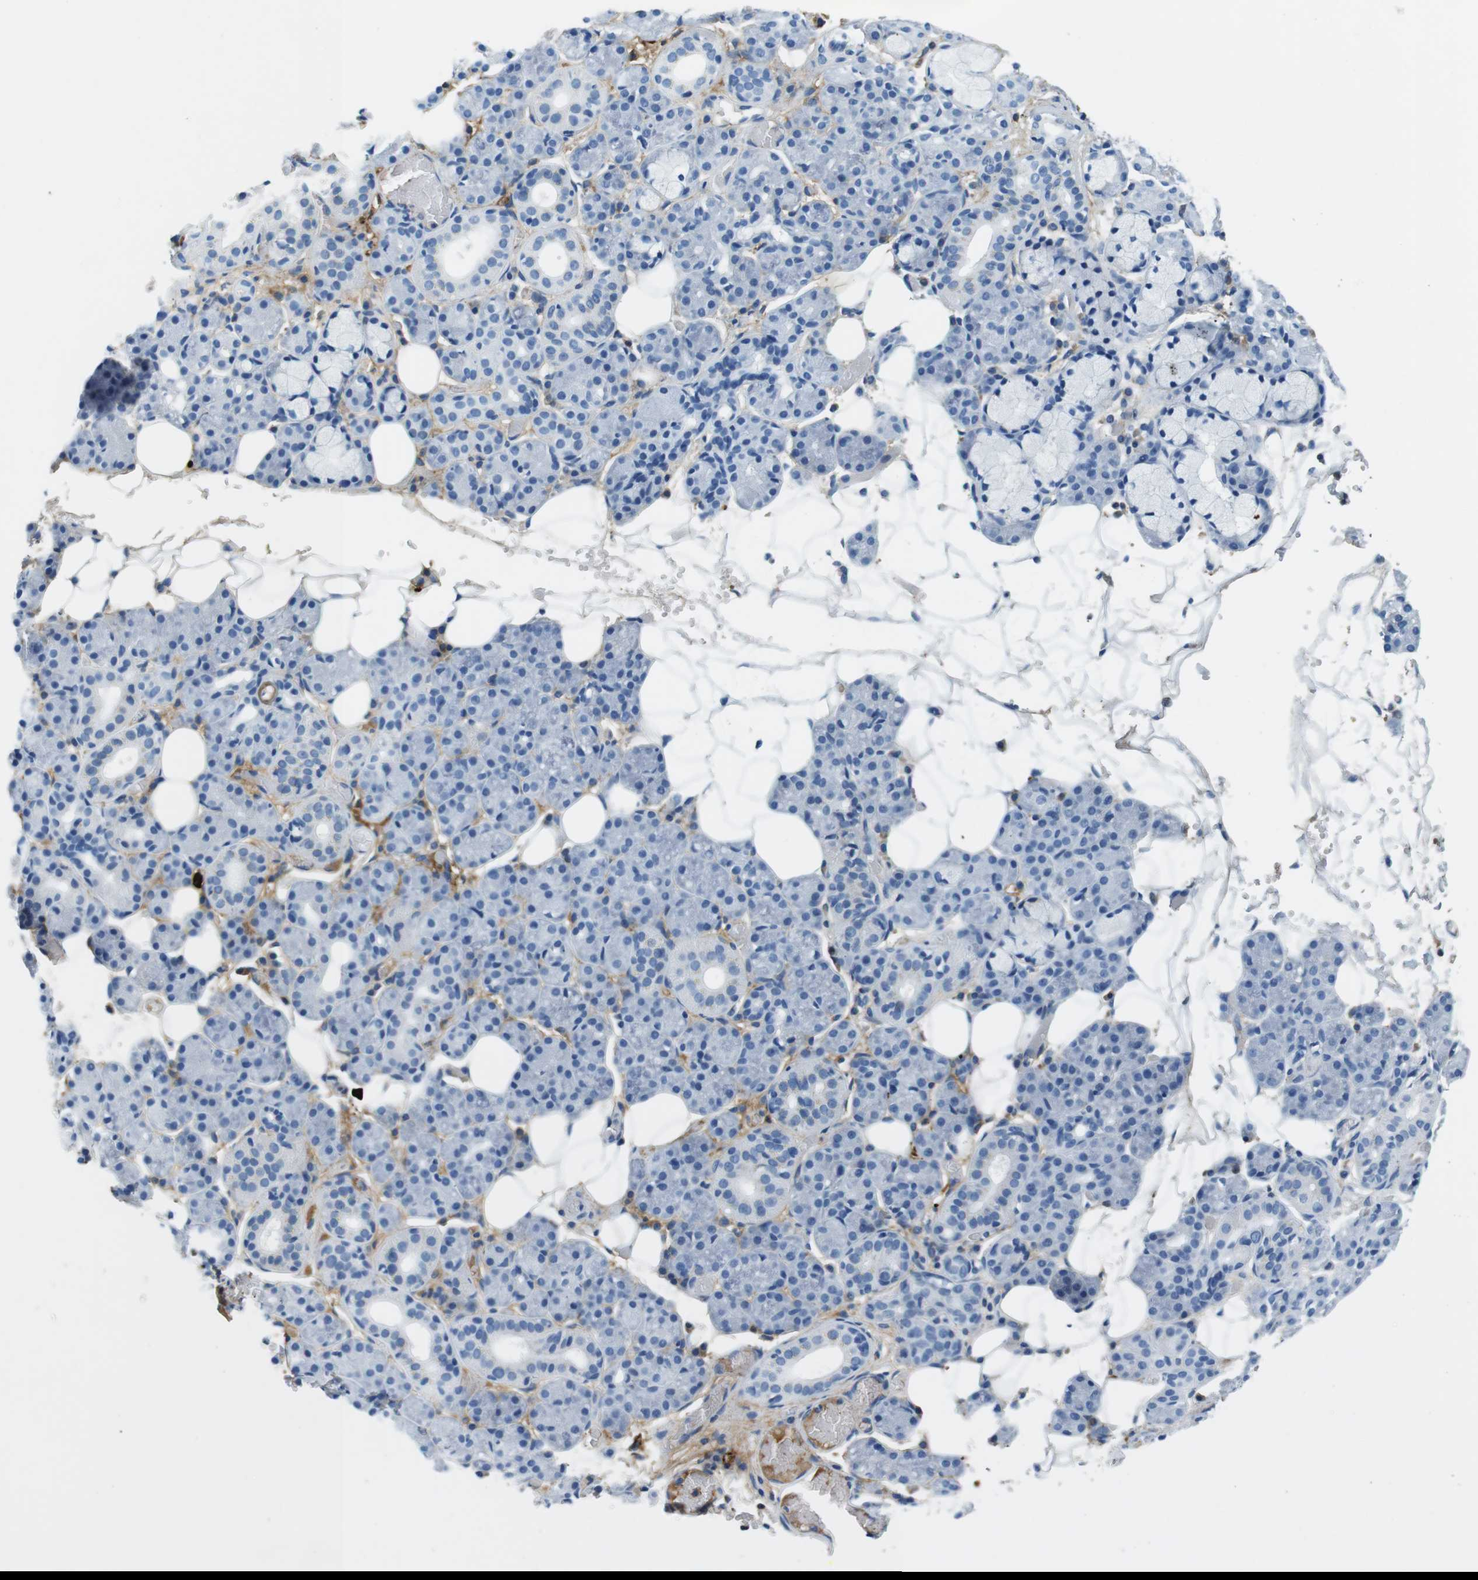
{"staining": {"intensity": "negative", "quantity": "none", "location": "none"}, "tissue": "salivary gland", "cell_type": "Glandular cells", "image_type": "normal", "snomed": [{"axis": "morphology", "description": "Normal tissue, NOS"}, {"axis": "topography", "description": "Salivary gland"}], "caption": "Salivary gland was stained to show a protein in brown. There is no significant expression in glandular cells.", "gene": "IGHD", "patient": {"sex": "male", "age": 63}}